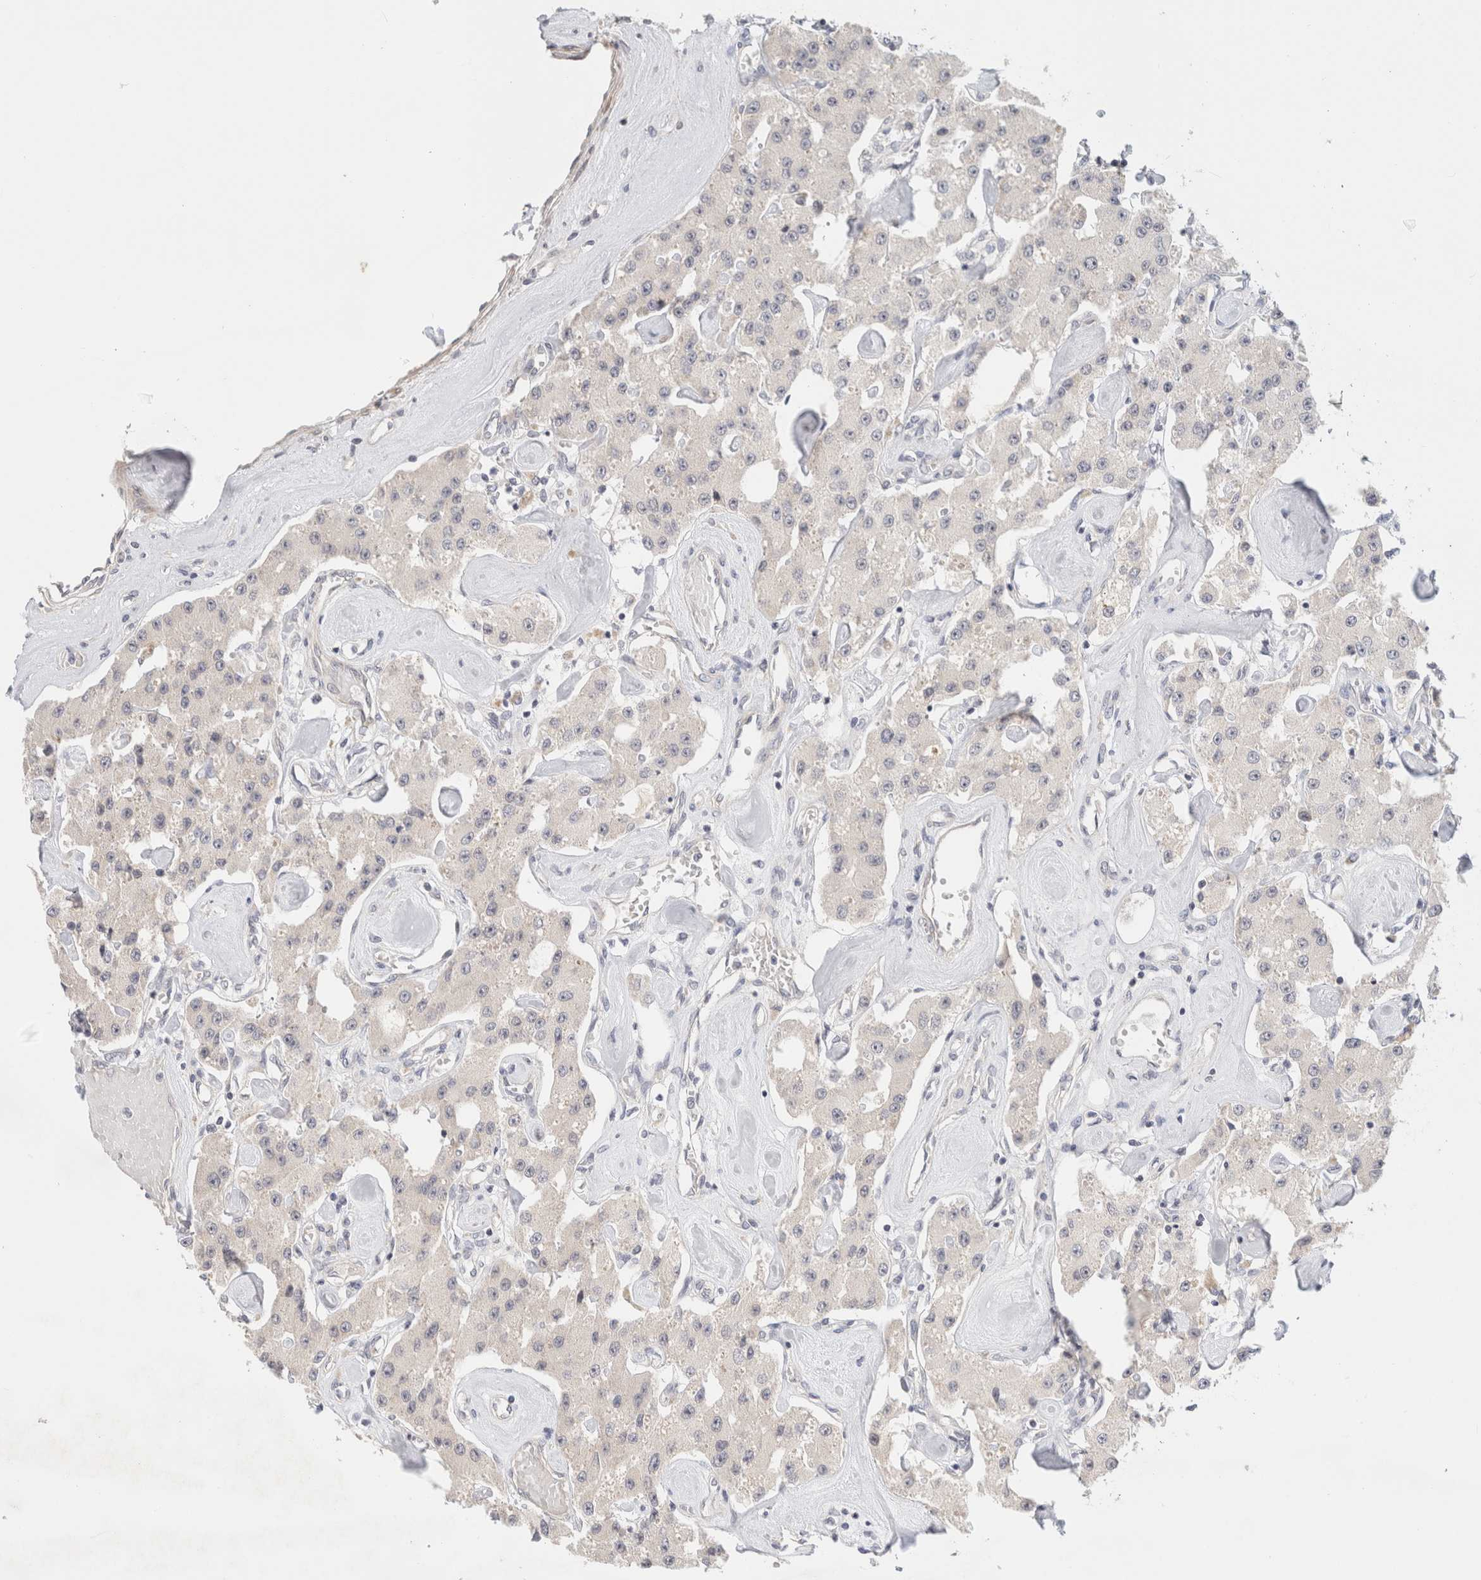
{"staining": {"intensity": "negative", "quantity": "none", "location": "none"}, "tissue": "carcinoid", "cell_type": "Tumor cells", "image_type": "cancer", "snomed": [{"axis": "morphology", "description": "Carcinoid, malignant, NOS"}, {"axis": "topography", "description": "Pancreas"}], "caption": "Tumor cells are negative for protein expression in human carcinoid (malignant). Brightfield microscopy of immunohistochemistry (IHC) stained with DAB (brown) and hematoxylin (blue), captured at high magnification.", "gene": "SPRTN", "patient": {"sex": "male", "age": 41}}